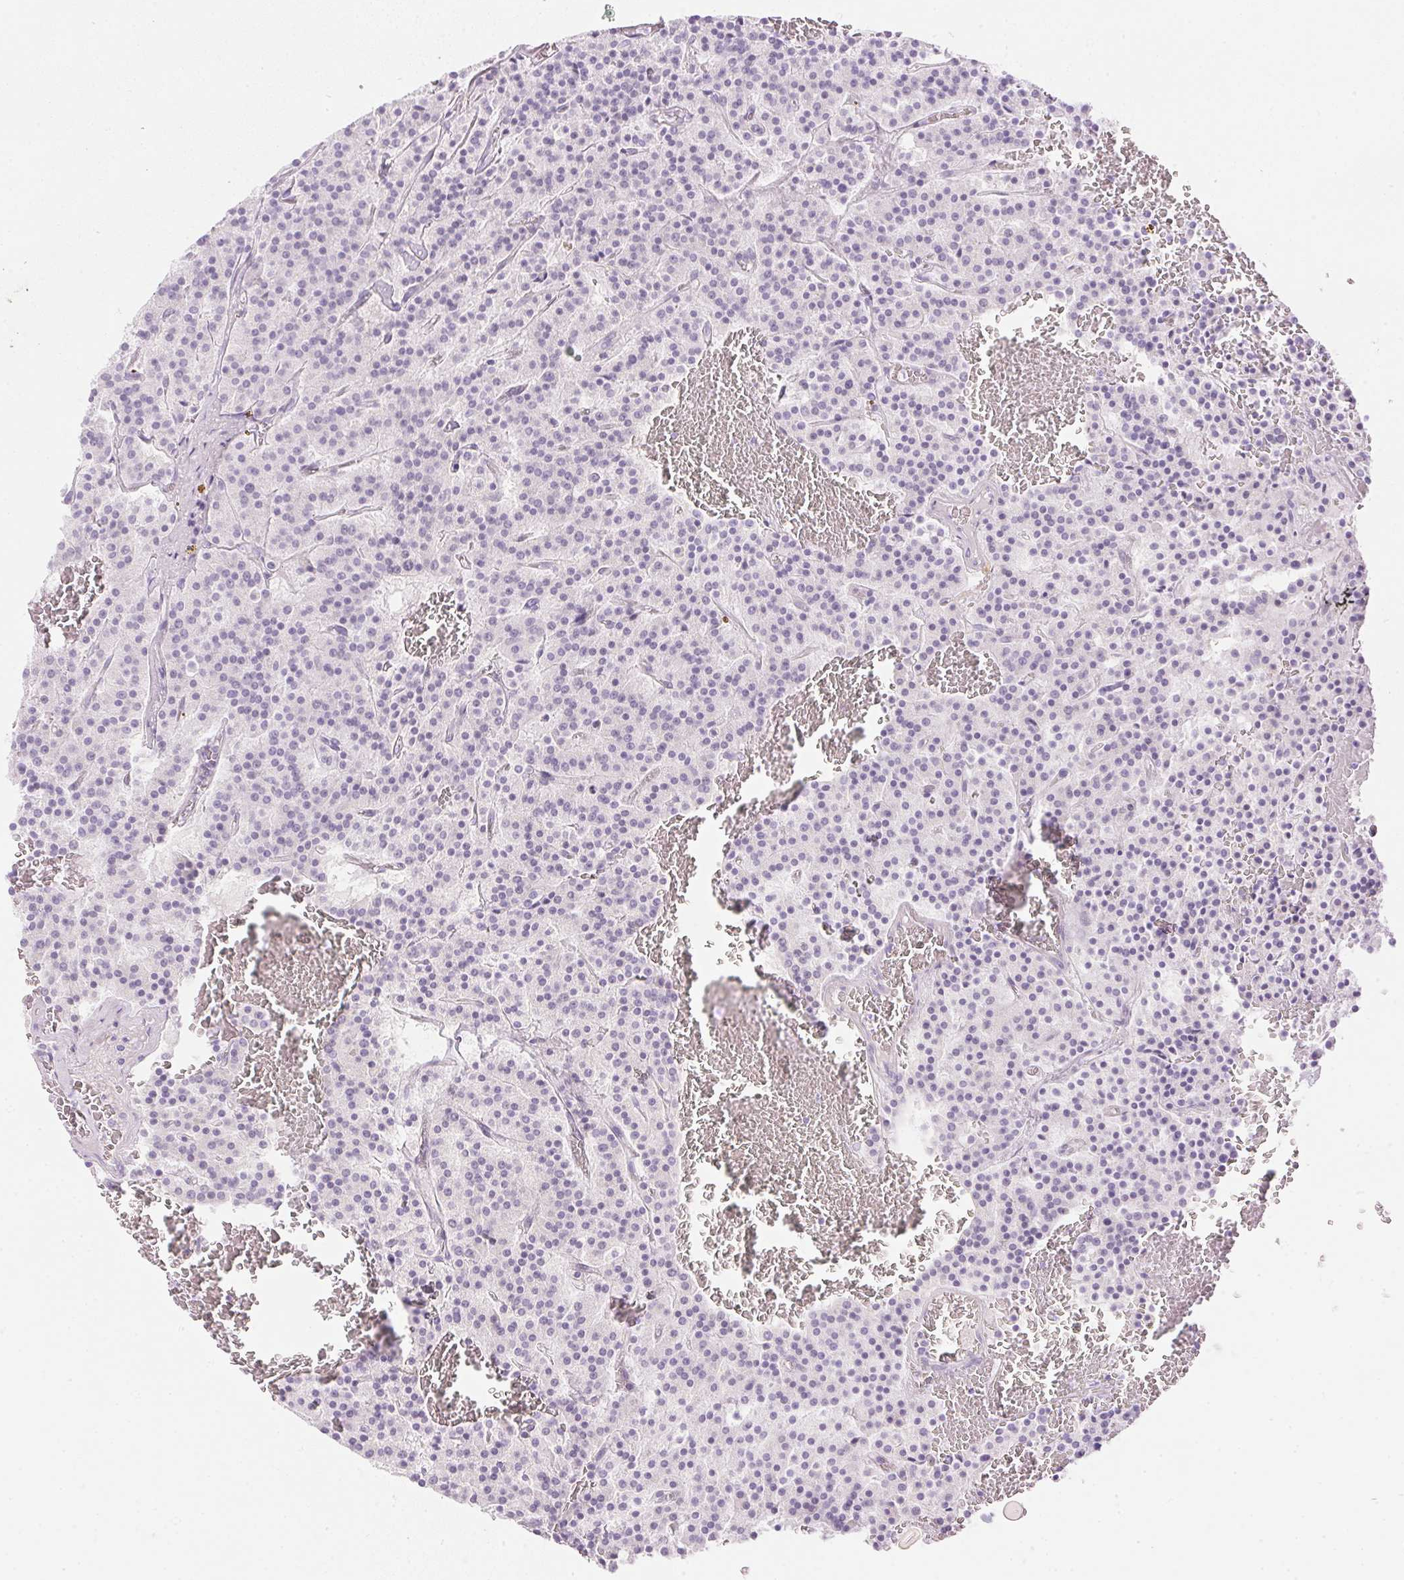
{"staining": {"intensity": "negative", "quantity": "none", "location": "none"}, "tissue": "carcinoid", "cell_type": "Tumor cells", "image_type": "cancer", "snomed": [{"axis": "morphology", "description": "Carcinoid, malignant, NOS"}, {"axis": "topography", "description": "Lung"}], "caption": "Immunohistochemistry of human carcinoid displays no expression in tumor cells. (Immunohistochemistry (ihc), brightfield microscopy, high magnification).", "gene": "CTRL", "patient": {"sex": "male", "age": 70}}